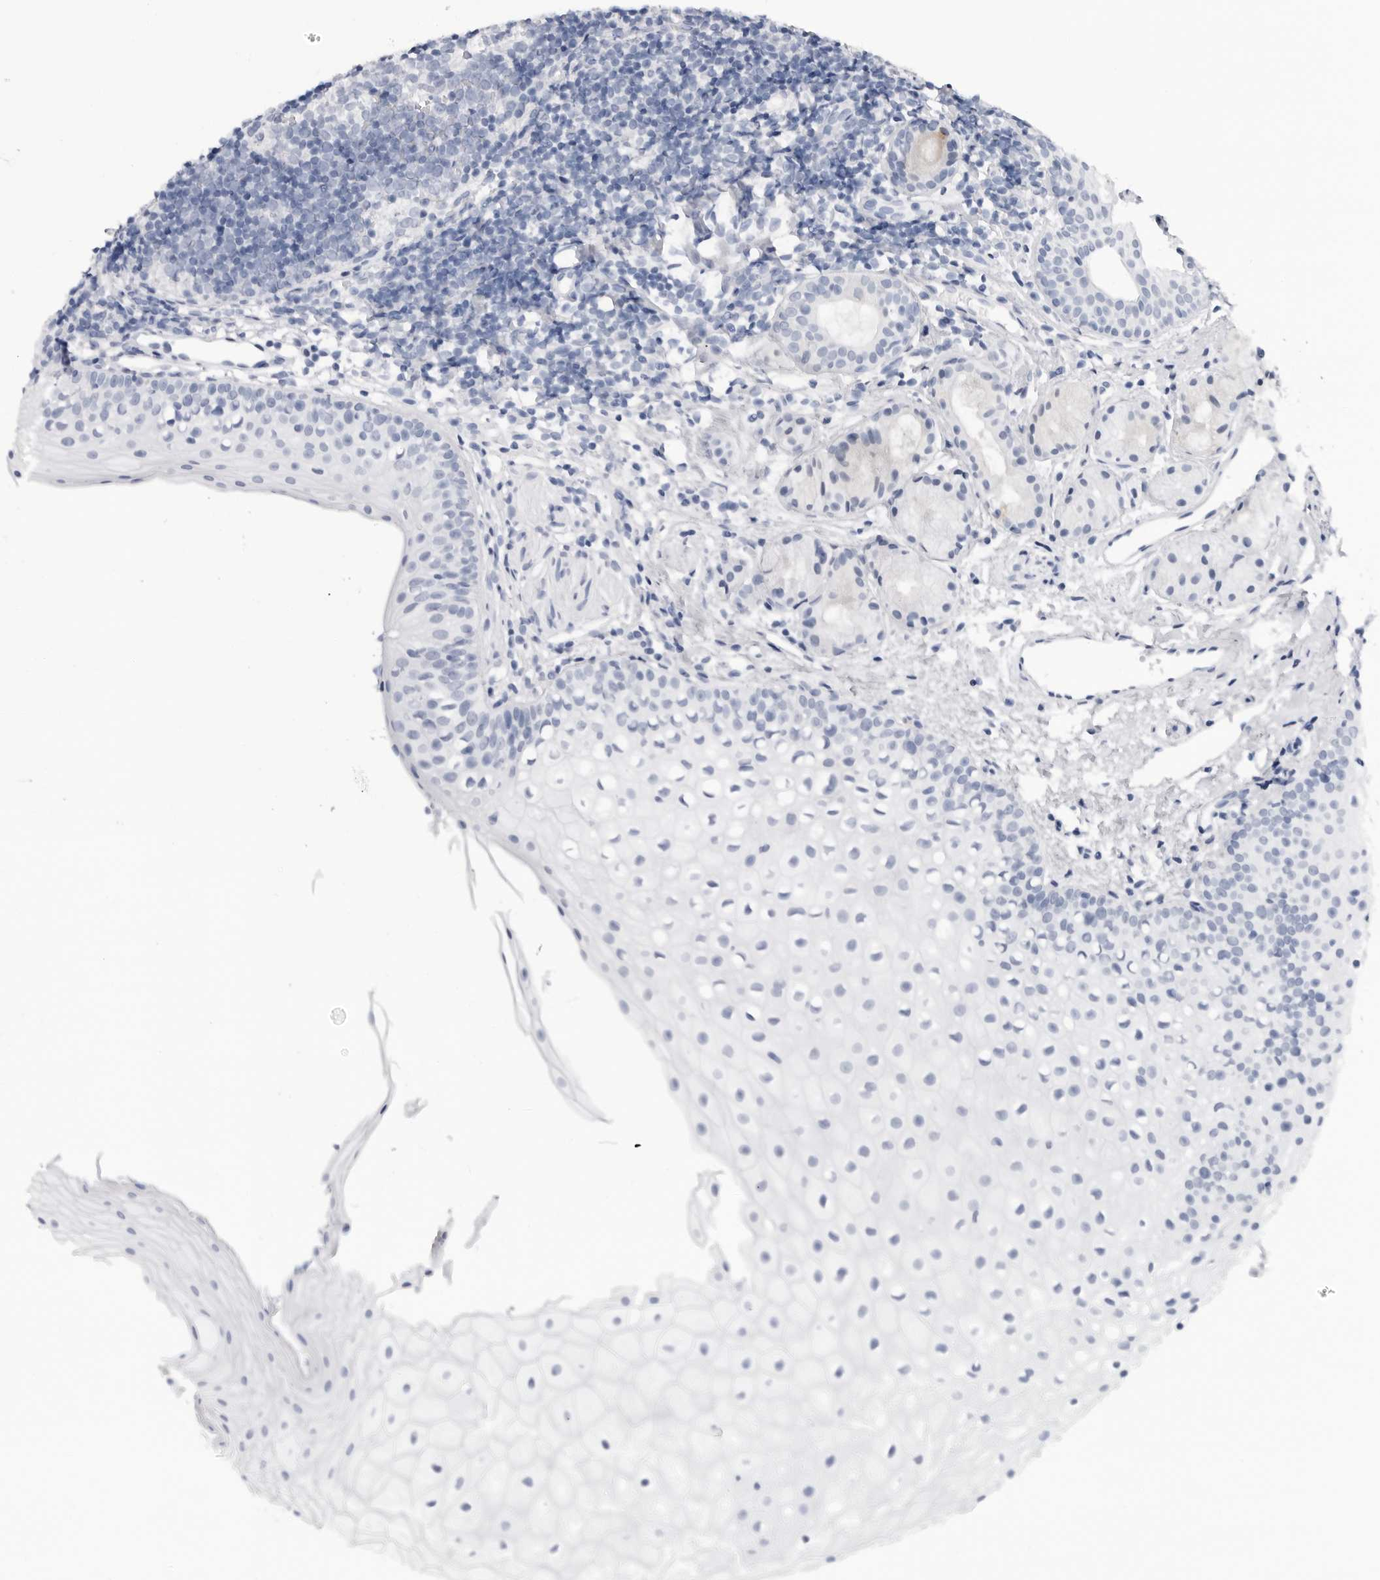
{"staining": {"intensity": "negative", "quantity": "none", "location": "none"}, "tissue": "oral mucosa", "cell_type": "Squamous epithelial cells", "image_type": "normal", "snomed": [{"axis": "morphology", "description": "Normal tissue, NOS"}, {"axis": "topography", "description": "Oral tissue"}], "caption": "High magnification brightfield microscopy of unremarkable oral mucosa stained with DAB (3,3'-diaminobenzidine) (brown) and counterstained with hematoxylin (blue): squamous epithelial cells show no significant positivity.", "gene": "PGA3", "patient": {"sex": "male", "age": 28}}